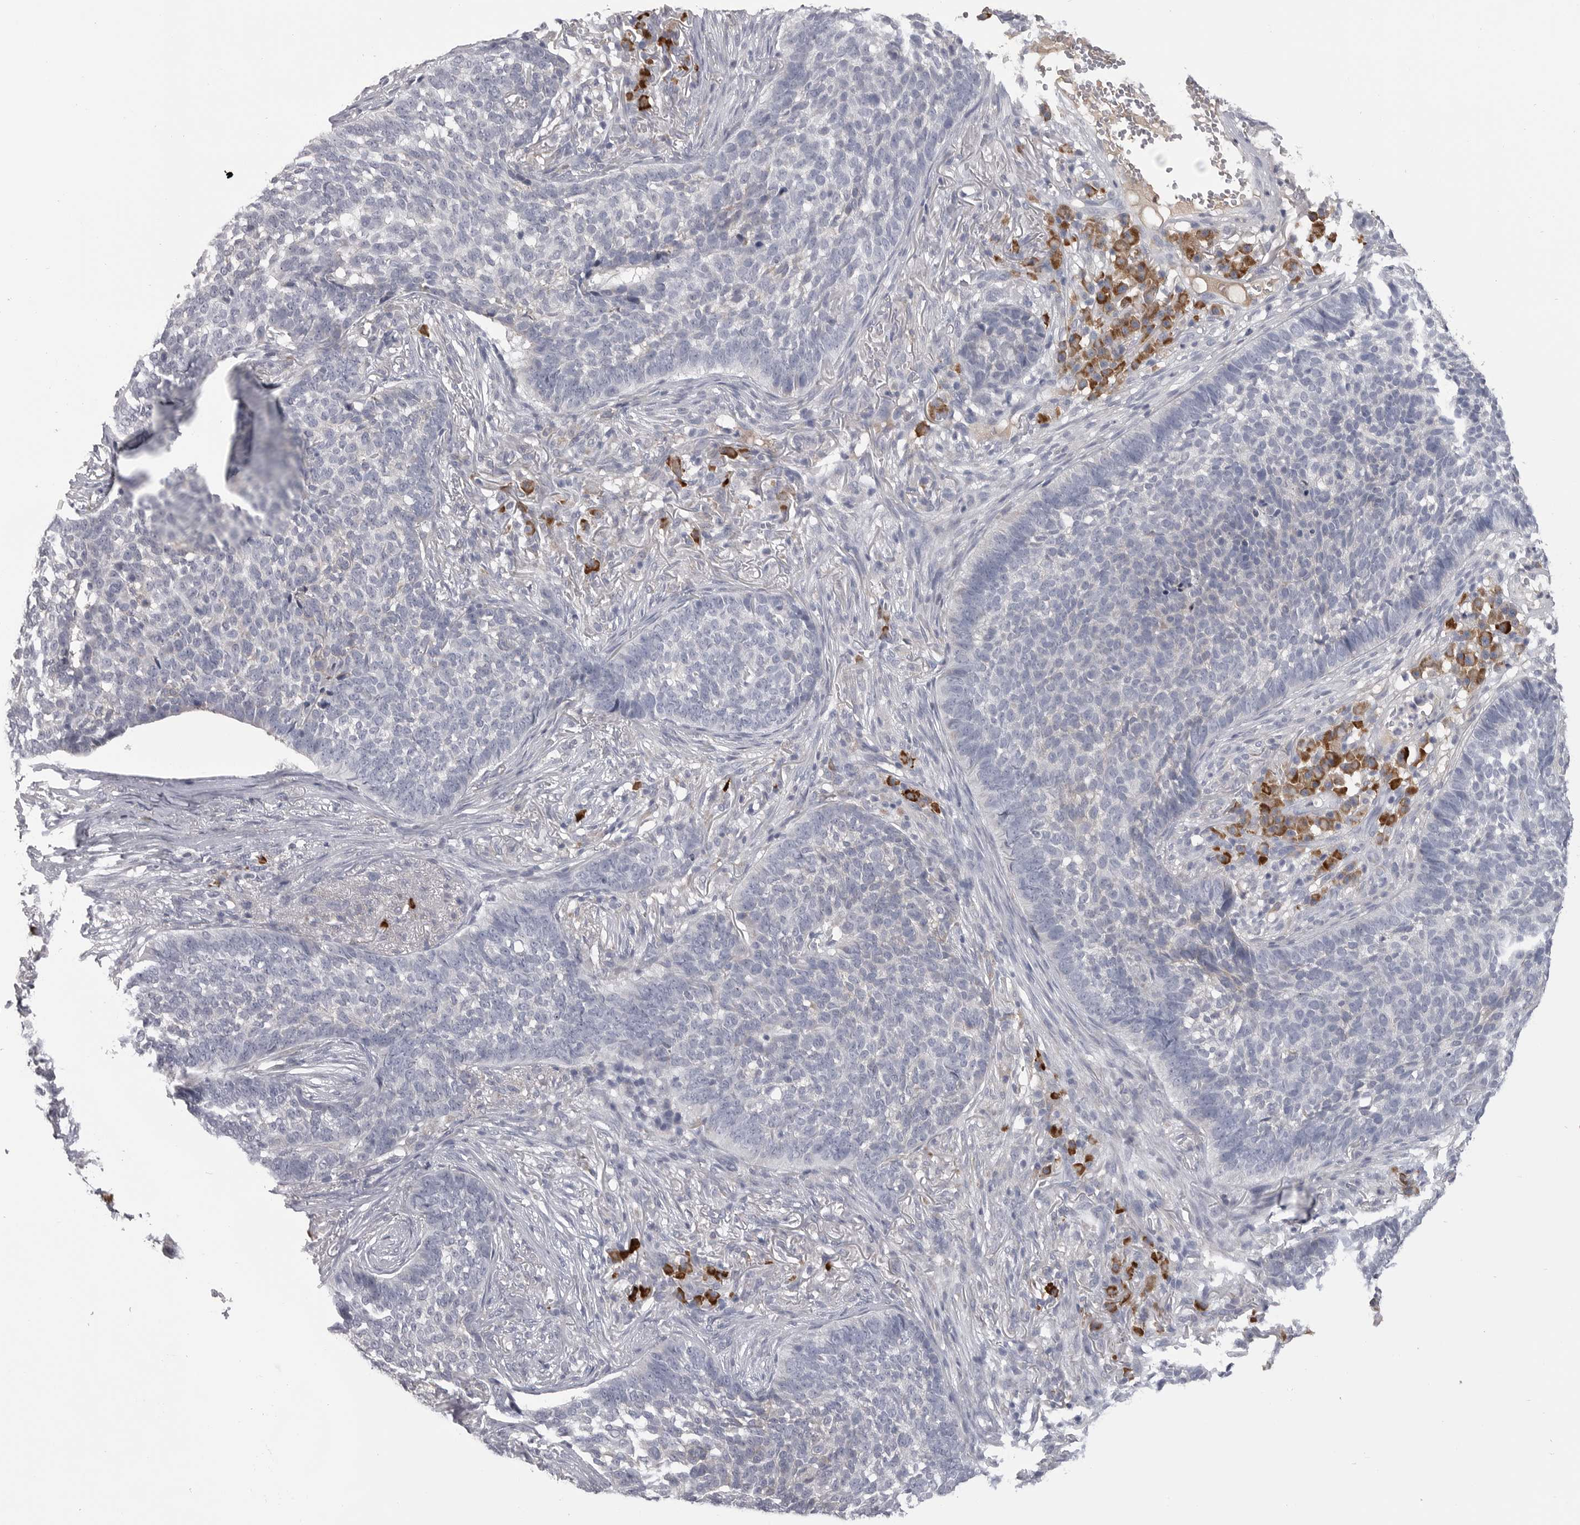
{"staining": {"intensity": "negative", "quantity": "none", "location": "none"}, "tissue": "skin cancer", "cell_type": "Tumor cells", "image_type": "cancer", "snomed": [{"axis": "morphology", "description": "Basal cell carcinoma"}, {"axis": "topography", "description": "Skin"}], "caption": "Immunohistochemistry micrograph of neoplastic tissue: skin cancer (basal cell carcinoma) stained with DAB (3,3'-diaminobenzidine) reveals no significant protein positivity in tumor cells.", "gene": "FKBP2", "patient": {"sex": "male", "age": 85}}